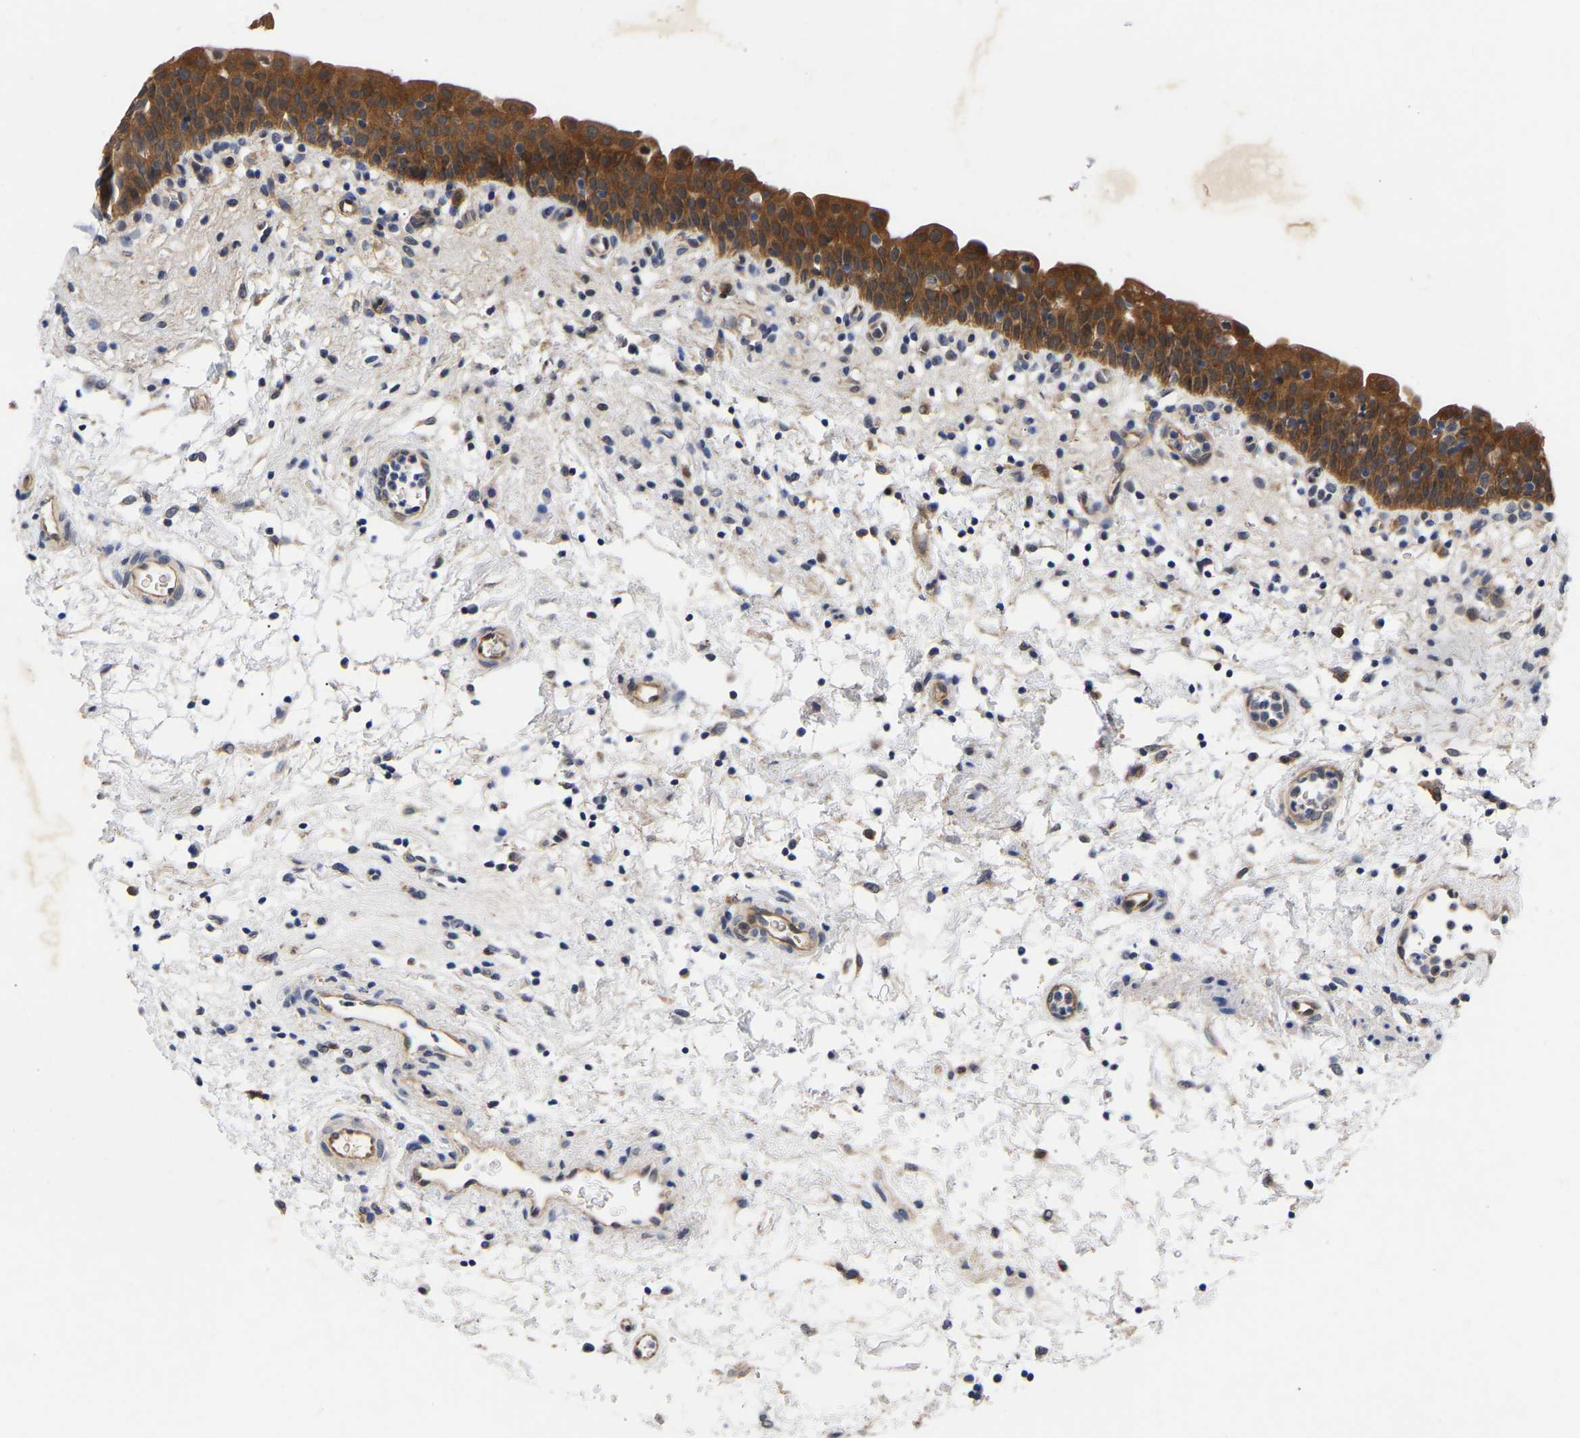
{"staining": {"intensity": "moderate", "quantity": ">75%", "location": "cytoplasmic/membranous"}, "tissue": "urinary bladder", "cell_type": "Urothelial cells", "image_type": "normal", "snomed": [{"axis": "morphology", "description": "Normal tissue, NOS"}, {"axis": "topography", "description": "Urinary bladder"}], "caption": "The immunohistochemical stain shows moderate cytoplasmic/membranous positivity in urothelial cells of unremarkable urinary bladder. (DAB (3,3'-diaminobenzidine) = brown stain, brightfield microscopy at high magnification).", "gene": "CCDC6", "patient": {"sex": "male", "age": 37}}